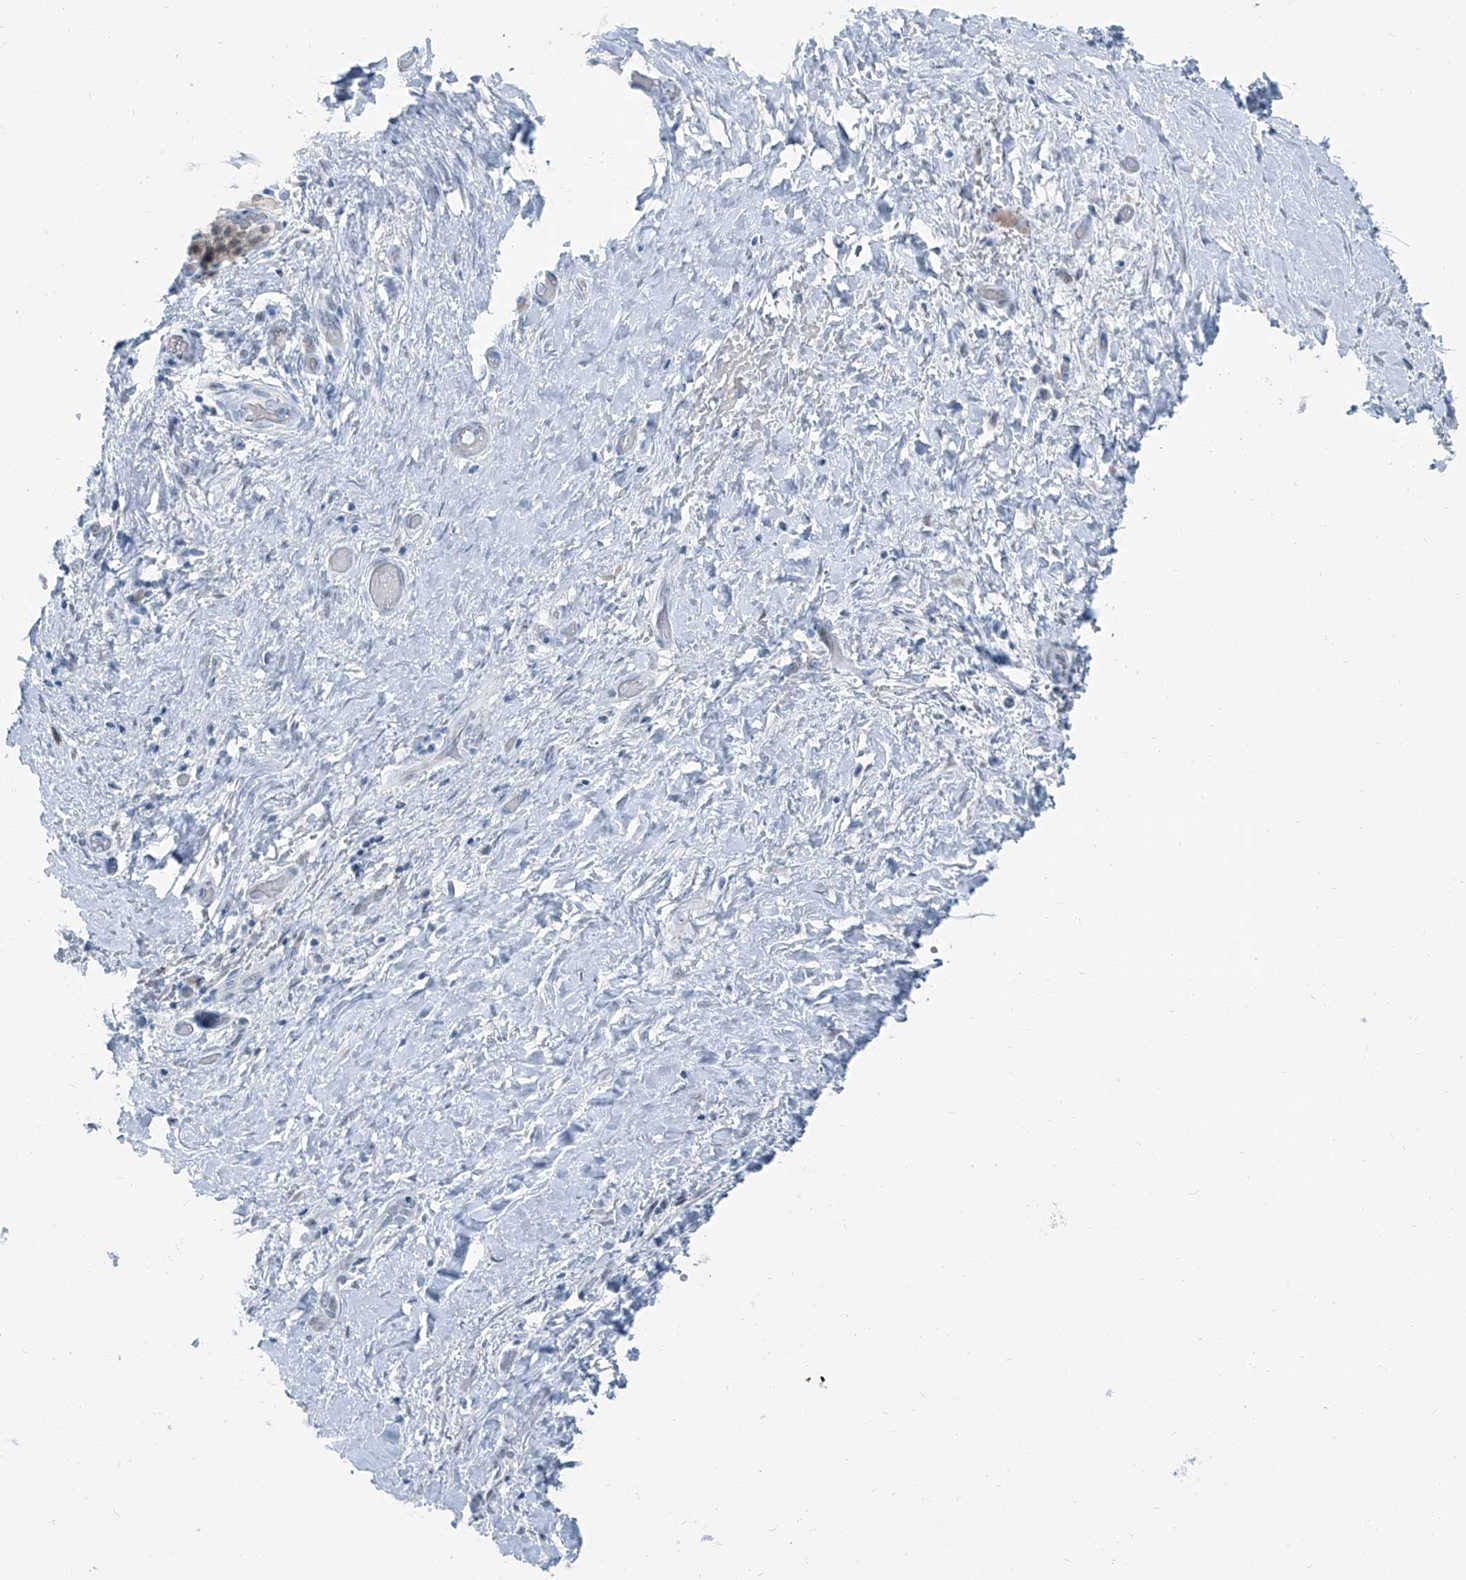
{"staining": {"intensity": "negative", "quantity": "none", "location": "none"}, "tissue": "pancreatic cancer", "cell_type": "Tumor cells", "image_type": "cancer", "snomed": [{"axis": "morphology", "description": "Normal tissue, NOS"}, {"axis": "morphology", "description": "Adenocarcinoma, NOS"}, {"axis": "topography", "description": "Pancreas"}, {"axis": "topography", "description": "Peripheral nerve tissue"}], "caption": "Immunohistochemistry of pancreatic cancer shows no positivity in tumor cells.", "gene": "RGN", "patient": {"sex": "female", "age": 63}}